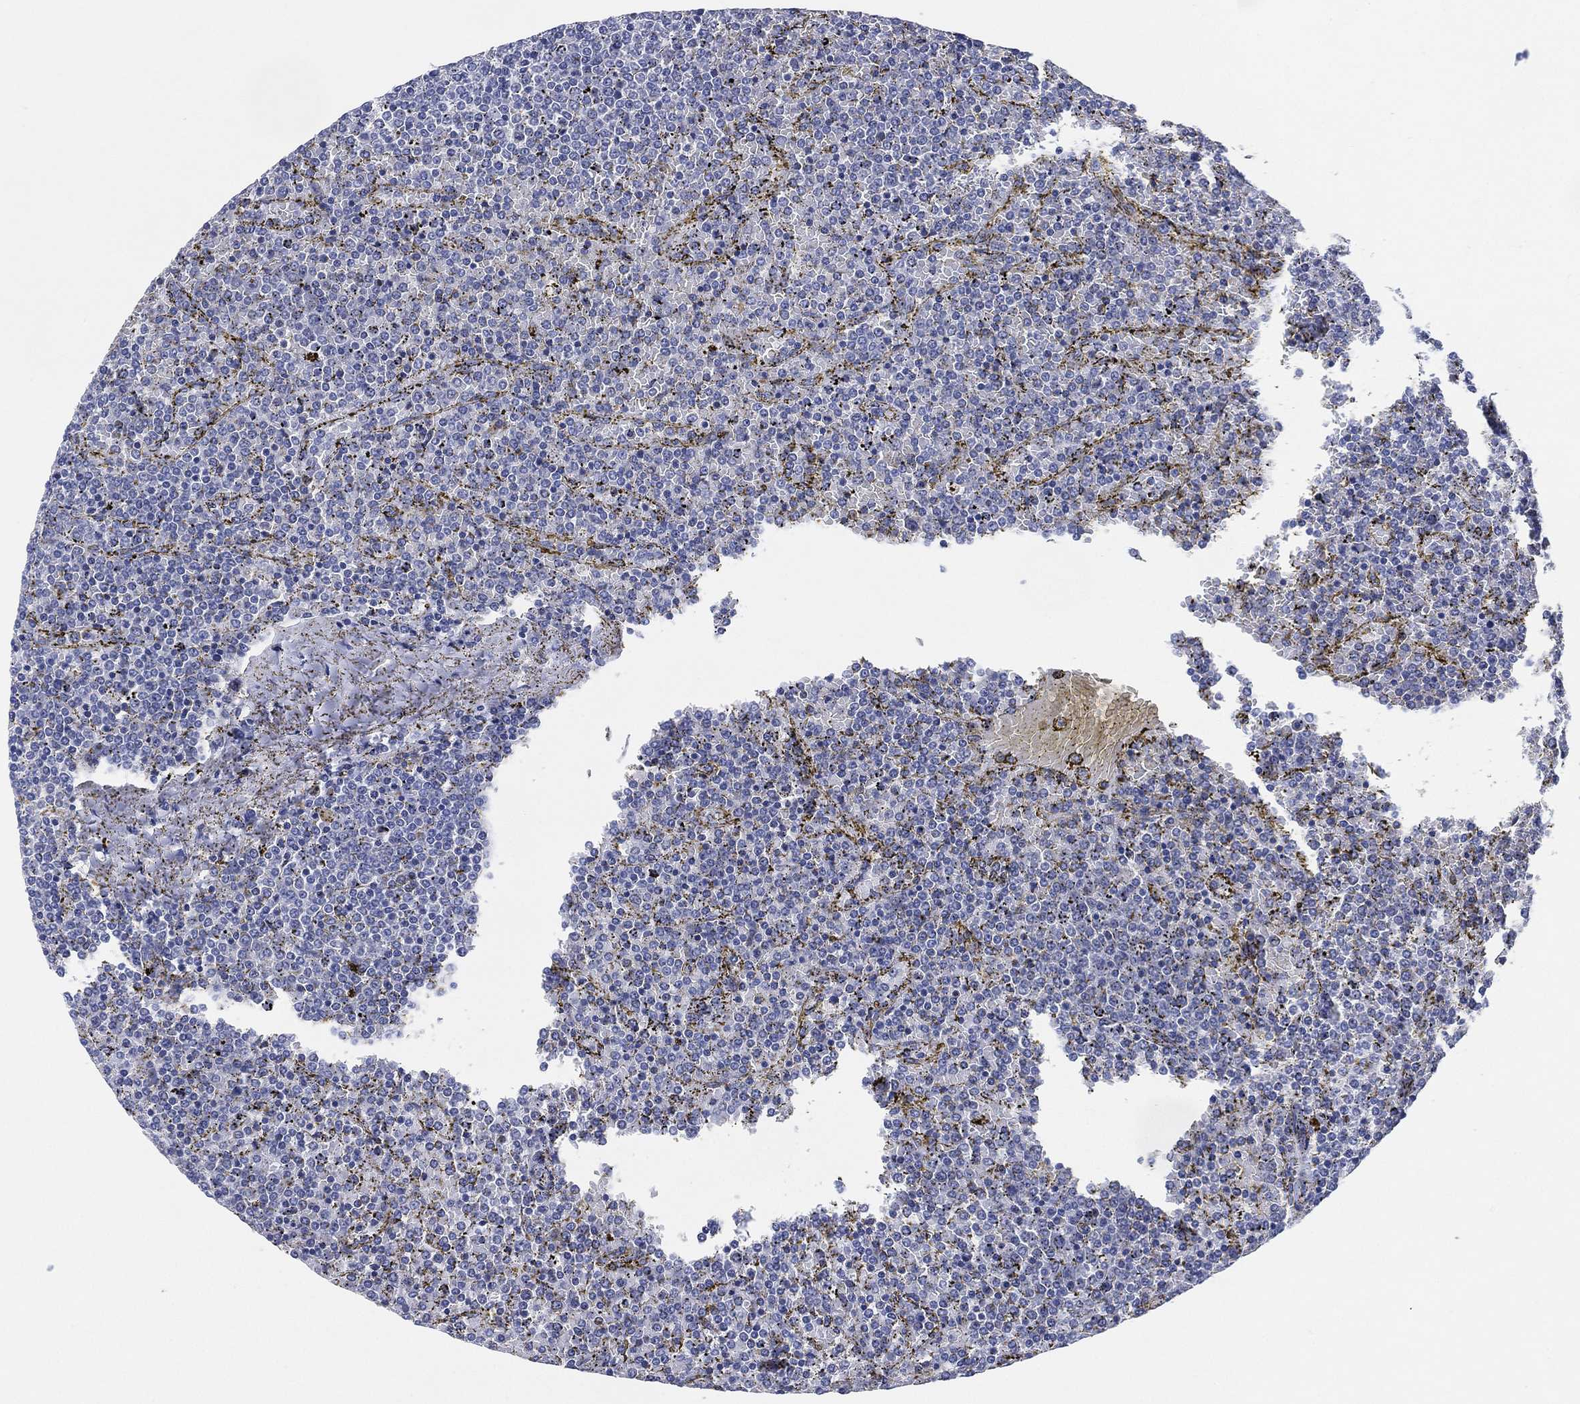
{"staining": {"intensity": "negative", "quantity": "none", "location": "none"}, "tissue": "lymphoma", "cell_type": "Tumor cells", "image_type": "cancer", "snomed": [{"axis": "morphology", "description": "Malignant lymphoma, non-Hodgkin's type, Low grade"}, {"axis": "topography", "description": "Spleen"}], "caption": "Tumor cells are negative for brown protein staining in lymphoma.", "gene": "ADAD2", "patient": {"sex": "female", "age": 77}}